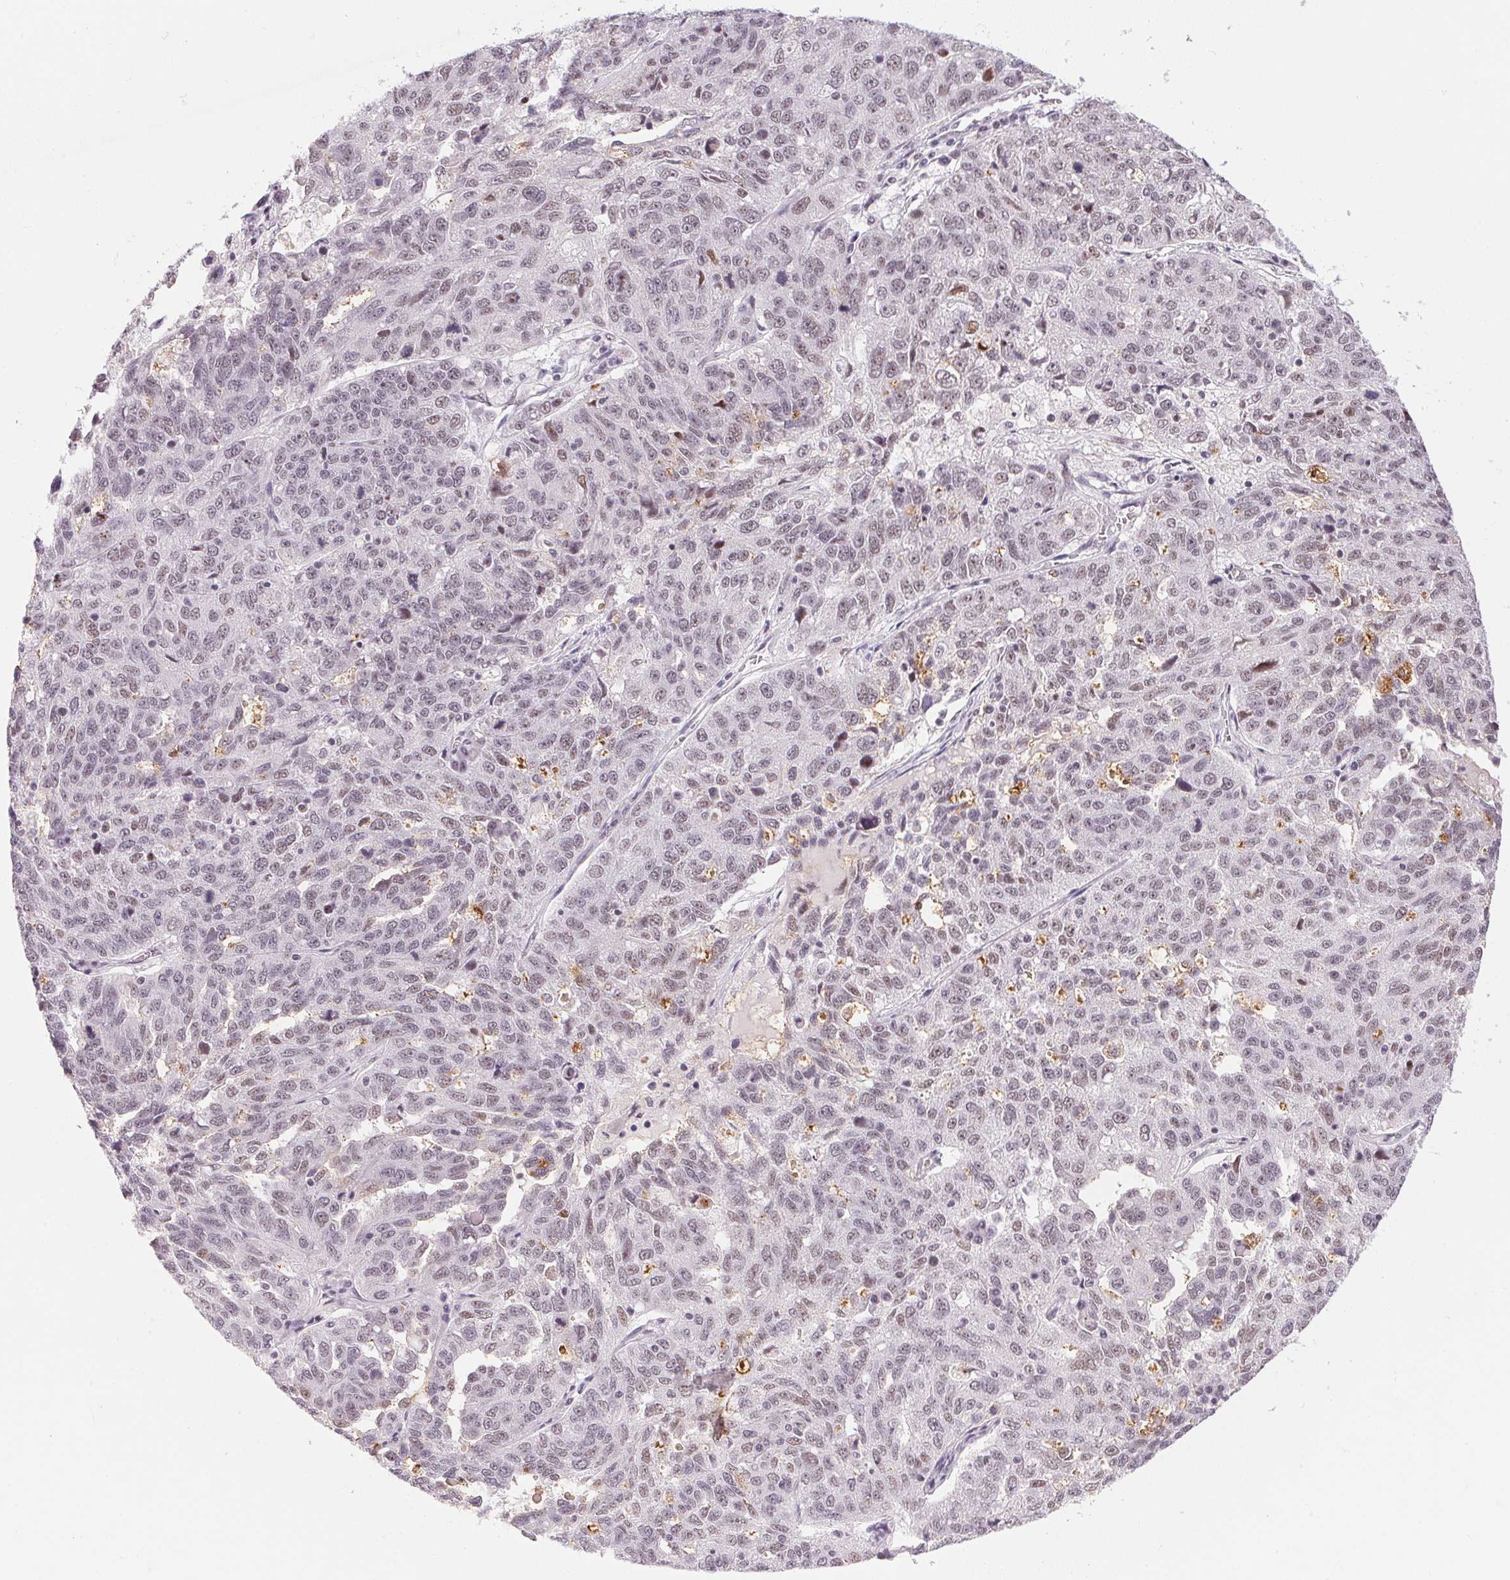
{"staining": {"intensity": "negative", "quantity": "none", "location": "none"}, "tissue": "ovarian cancer", "cell_type": "Tumor cells", "image_type": "cancer", "snomed": [{"axis": "morphology", "description": "Cystadenocarcinoma, serous, NOS"}, {"axis": "topography", "description": "Ovary"}], "caption": "Human serous cystadenocarcinoma (ovarian) stained for a protein using immunohistochemistry demonstrates no positivity in tumor cells.", "gene": "SRSF7", "patient": {"sex": "female", "age": 71}}